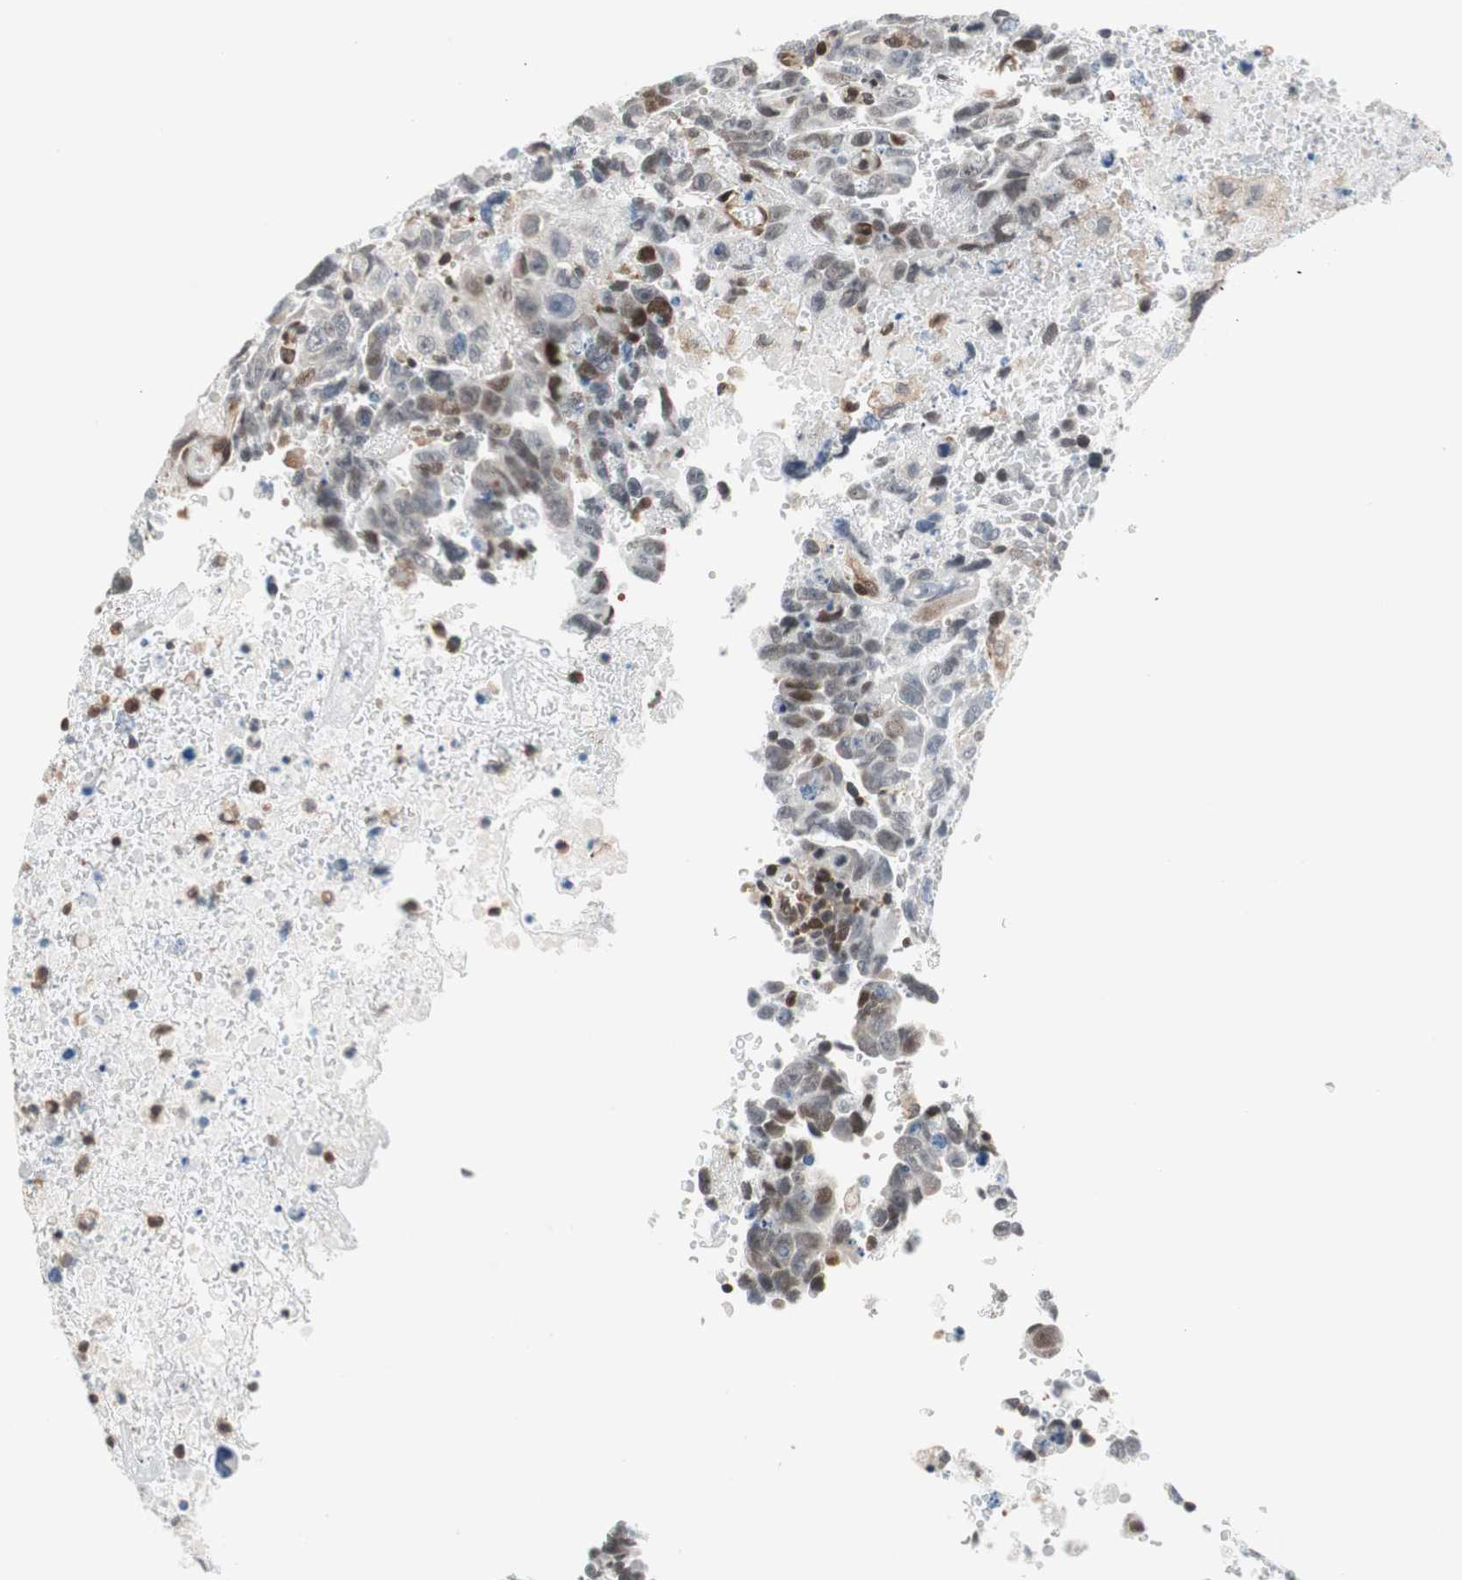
{"staining": {"intensity": "moderate", "quantity": "25%-75%", "location": "nuclear"}, "tissue": "testis cancer", "cell_type": "Tumor cells", "image_type": "cancer", "snomed": [{"axis": "morphology", "description": "Carcinoma, Embryonal, NOS"}, {"axis": "topography", "description": "Testis"}], "caption": "Moderate nuclear staining for a protein is seen in approximately 25%-75% of tumor cells of testis embryonal carcinoma using immunohistochemistry.", "gene": "ZNF512B", "patient": {"sex": "male", "age": 28}}